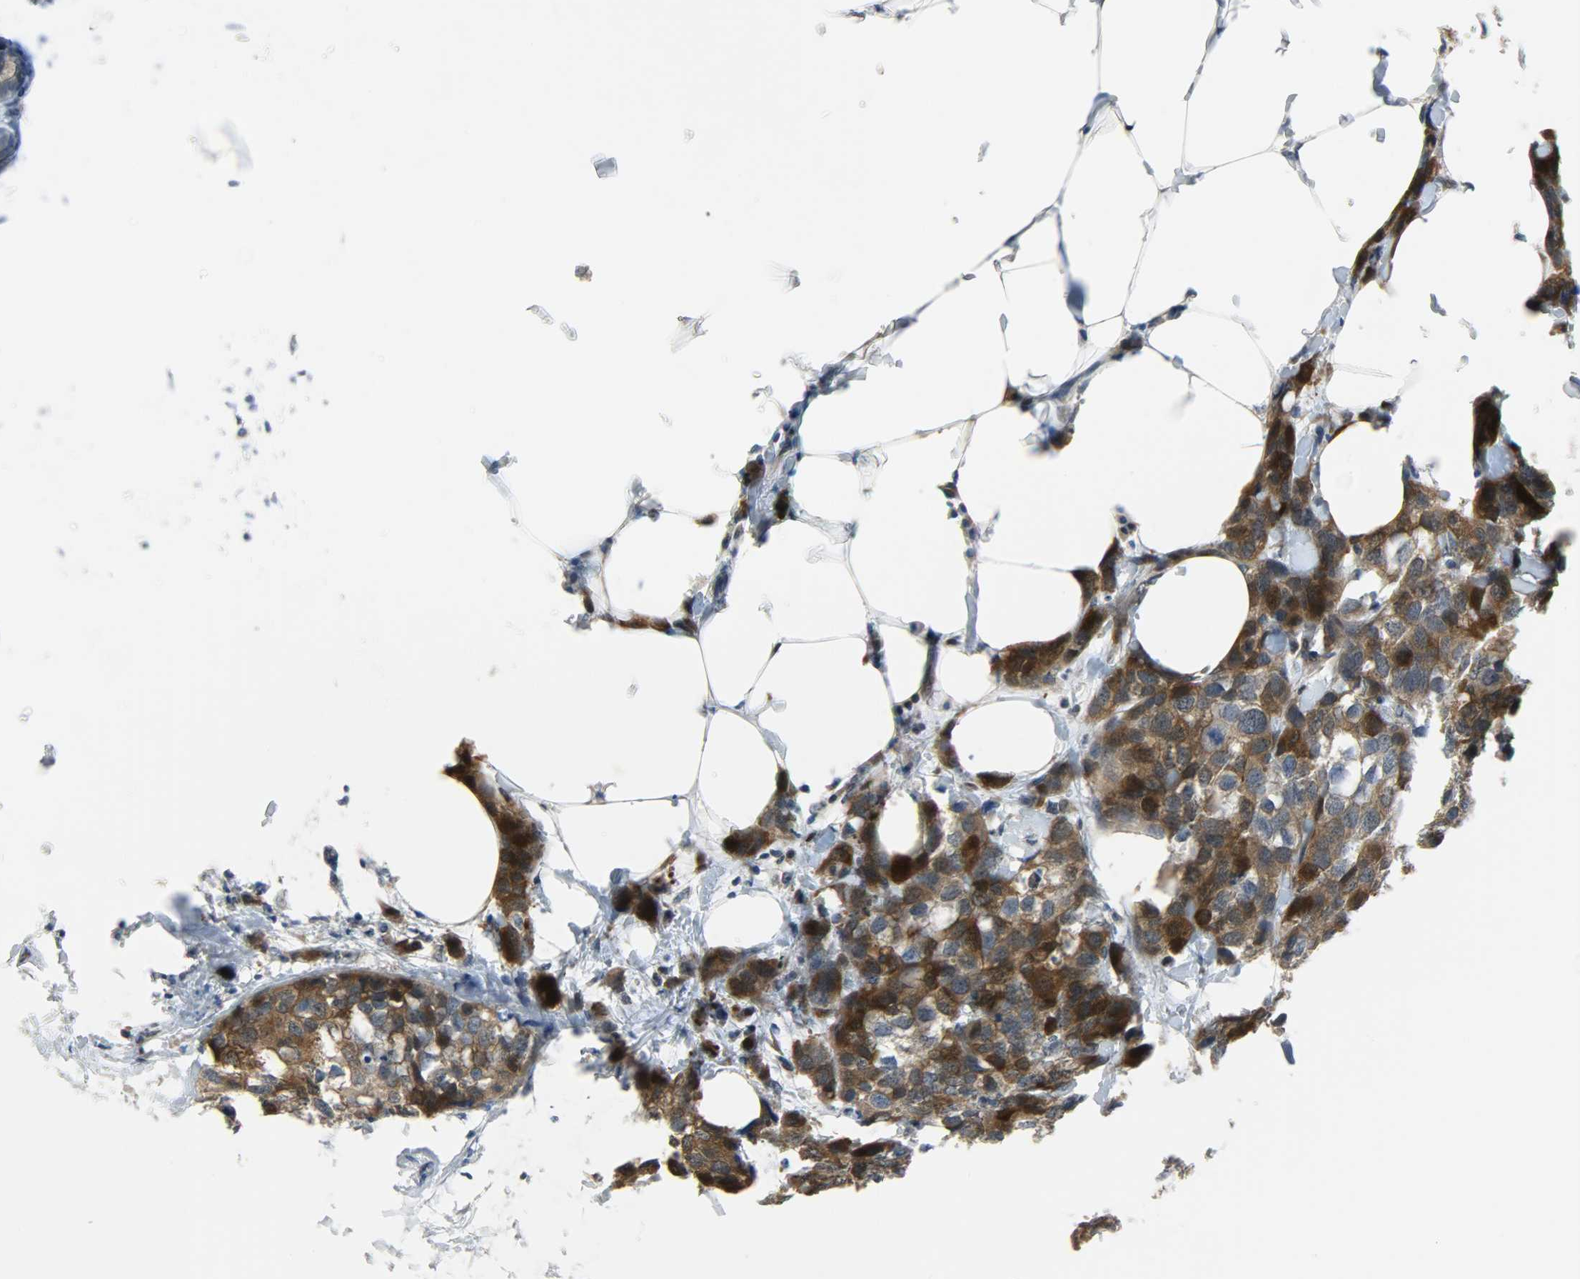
{"staining": {"intensity": "strong", "quantity": ">75%", "location": "cytoplasmic/membranous"}, "tissue": "breast cancer", "cell_type": "Tumor cells", "image_type": "cancer", "snomed": [{"axis": "morphology", "description": "Normal tissue, NOS"}, {"axis": "morphology", "description": "Duct carcinoma"}, {"axis": "topography", "description": "Breast"}], "caption": "Breast intraductal carcinoma was stained to show a protein in brown. There is high levels of strong cytoplasmic/membranous positivity in approximately >75% of tumor cells. Immunohistochemistry stains the protein of interest in brown and the nuclei are stained blue.", "gene": "EIF4EBP1", "patient": {"sex": "female", "age": 50}}